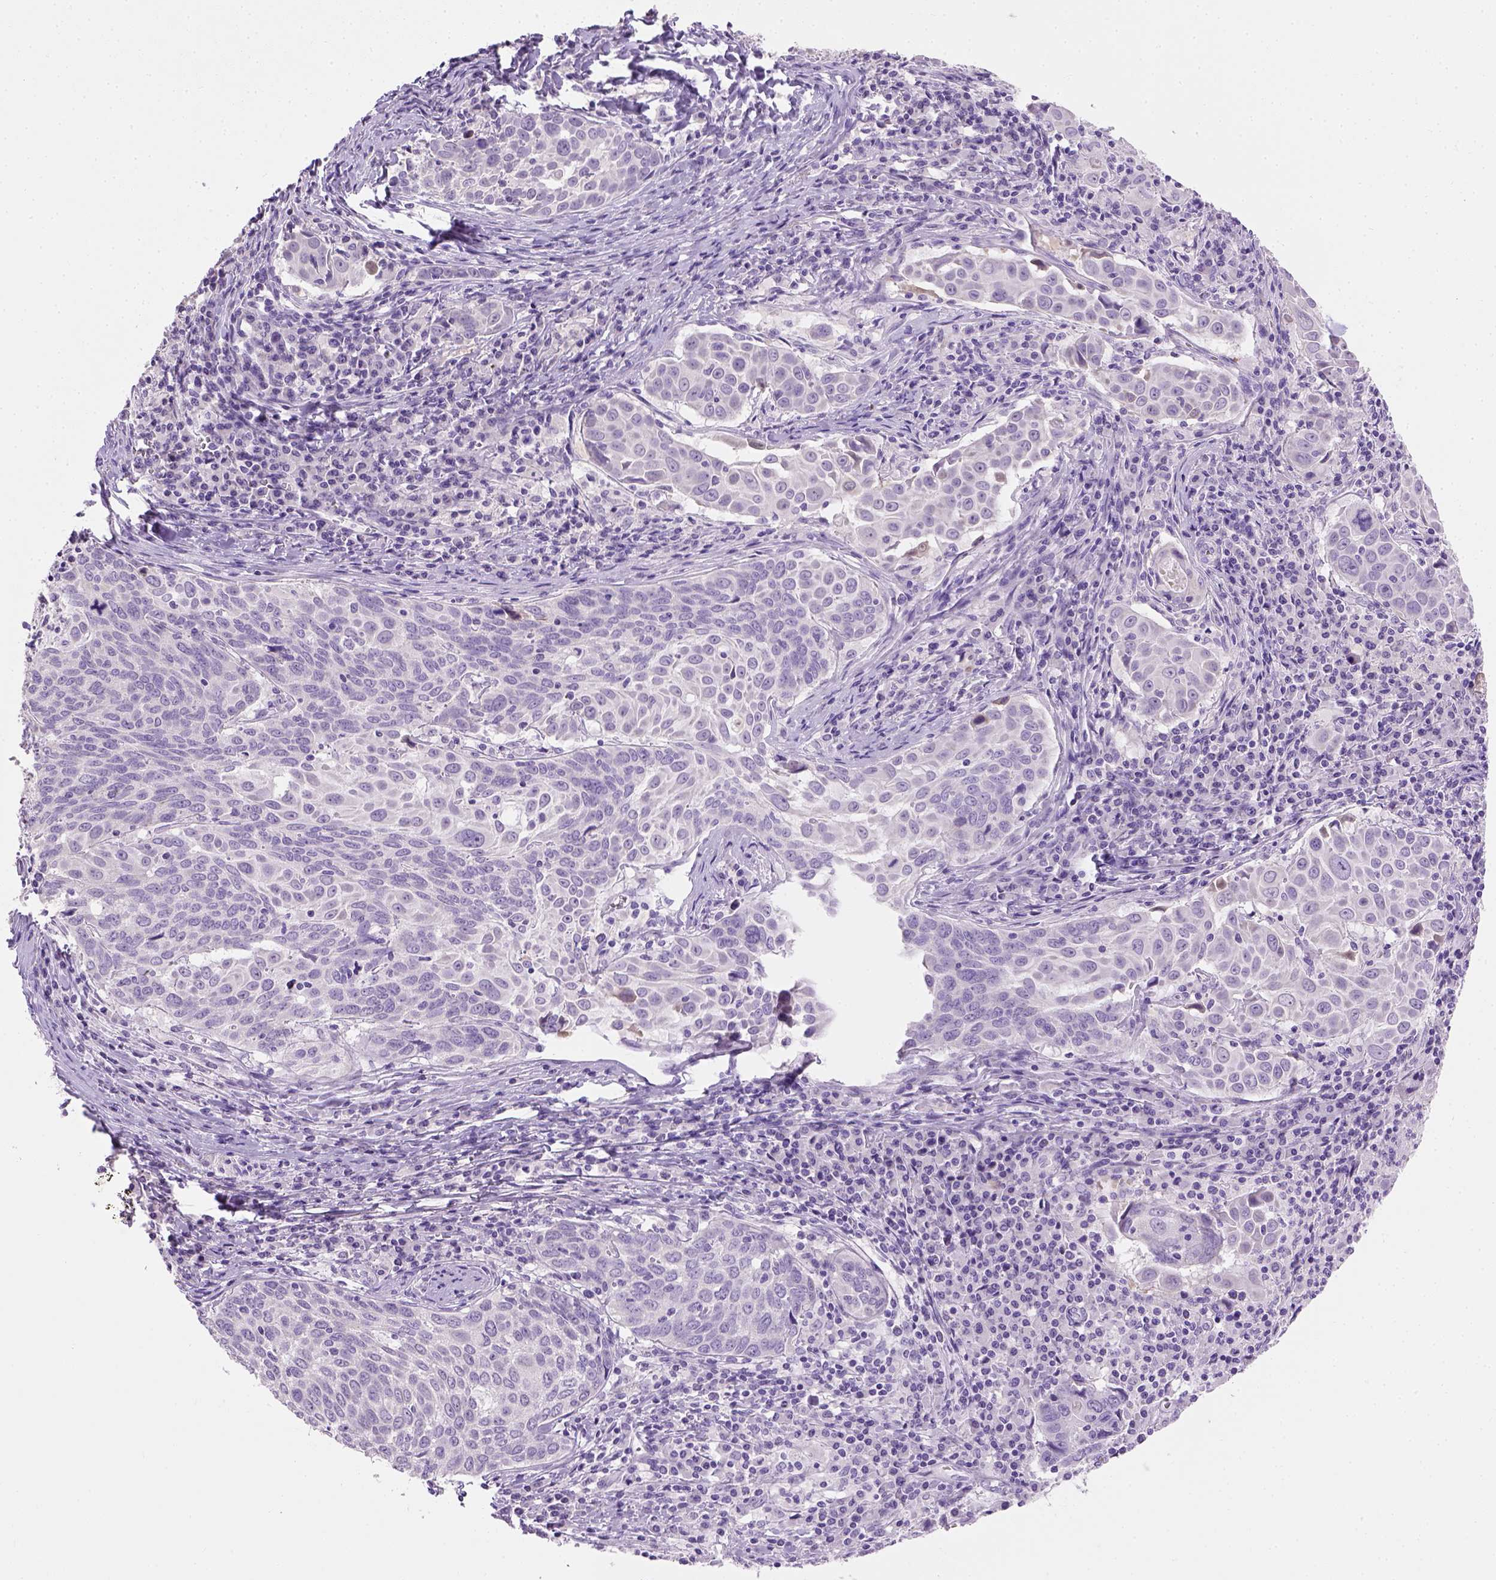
{"staining": {"intensity": "negative", "quantity": "none", "location": "none"}, "tissue": "lung cancer", "cell_type": "Tumor cells", "image_type": "cancer", "snomed": [{"axis": "morphology", "description": "Squamous cell carcinoma, NOS"}, {"axis": "topography", "description": "Lung"}], "caption": "This is an immunohistochemistry (IHC) photomicrograph of human lung squamous cell carcinoma. There is no staining in tumor cells.", "gene": "CYP24A1", "patient": {"sex": "male", "age": 57}}